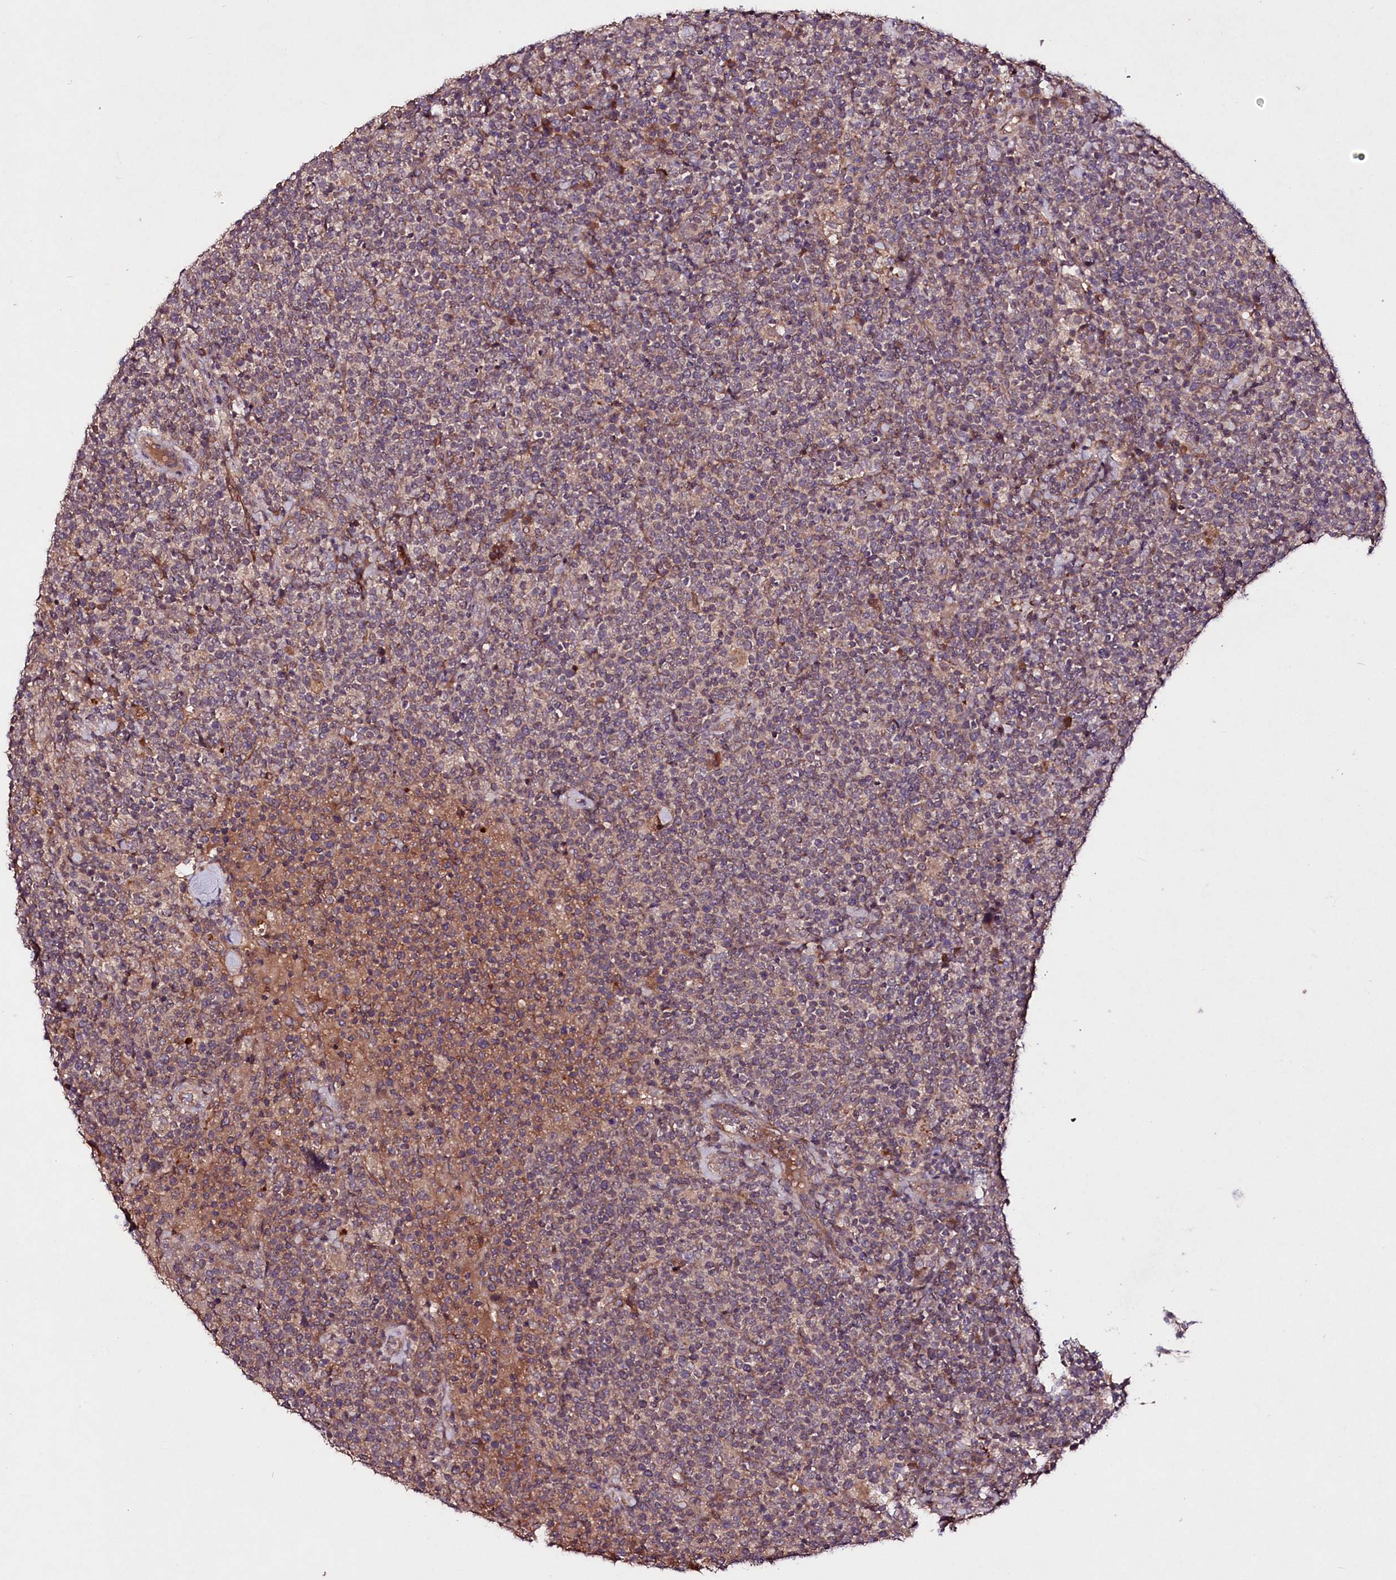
{"staining": {"intensity": "weak", "quantity": "<25%", "location": "cytoplasmic/membranous"}, "tissue": "lymphoma", "cell_type": "Tumor cells", "image_type": "cancer", "snomed": [{"axis": "morphology", "description": "Malignant lymphoma, non-Hodgkin's type, High grade"}, {"axis": "topography", "description": "Lymph node"}], "caption": "Lymphoma was stained to show a protein in brown. There is no significant positivity in tumor cells.", "gene": "TNPO3", "patient": {"sex": "male", "age": 61}}